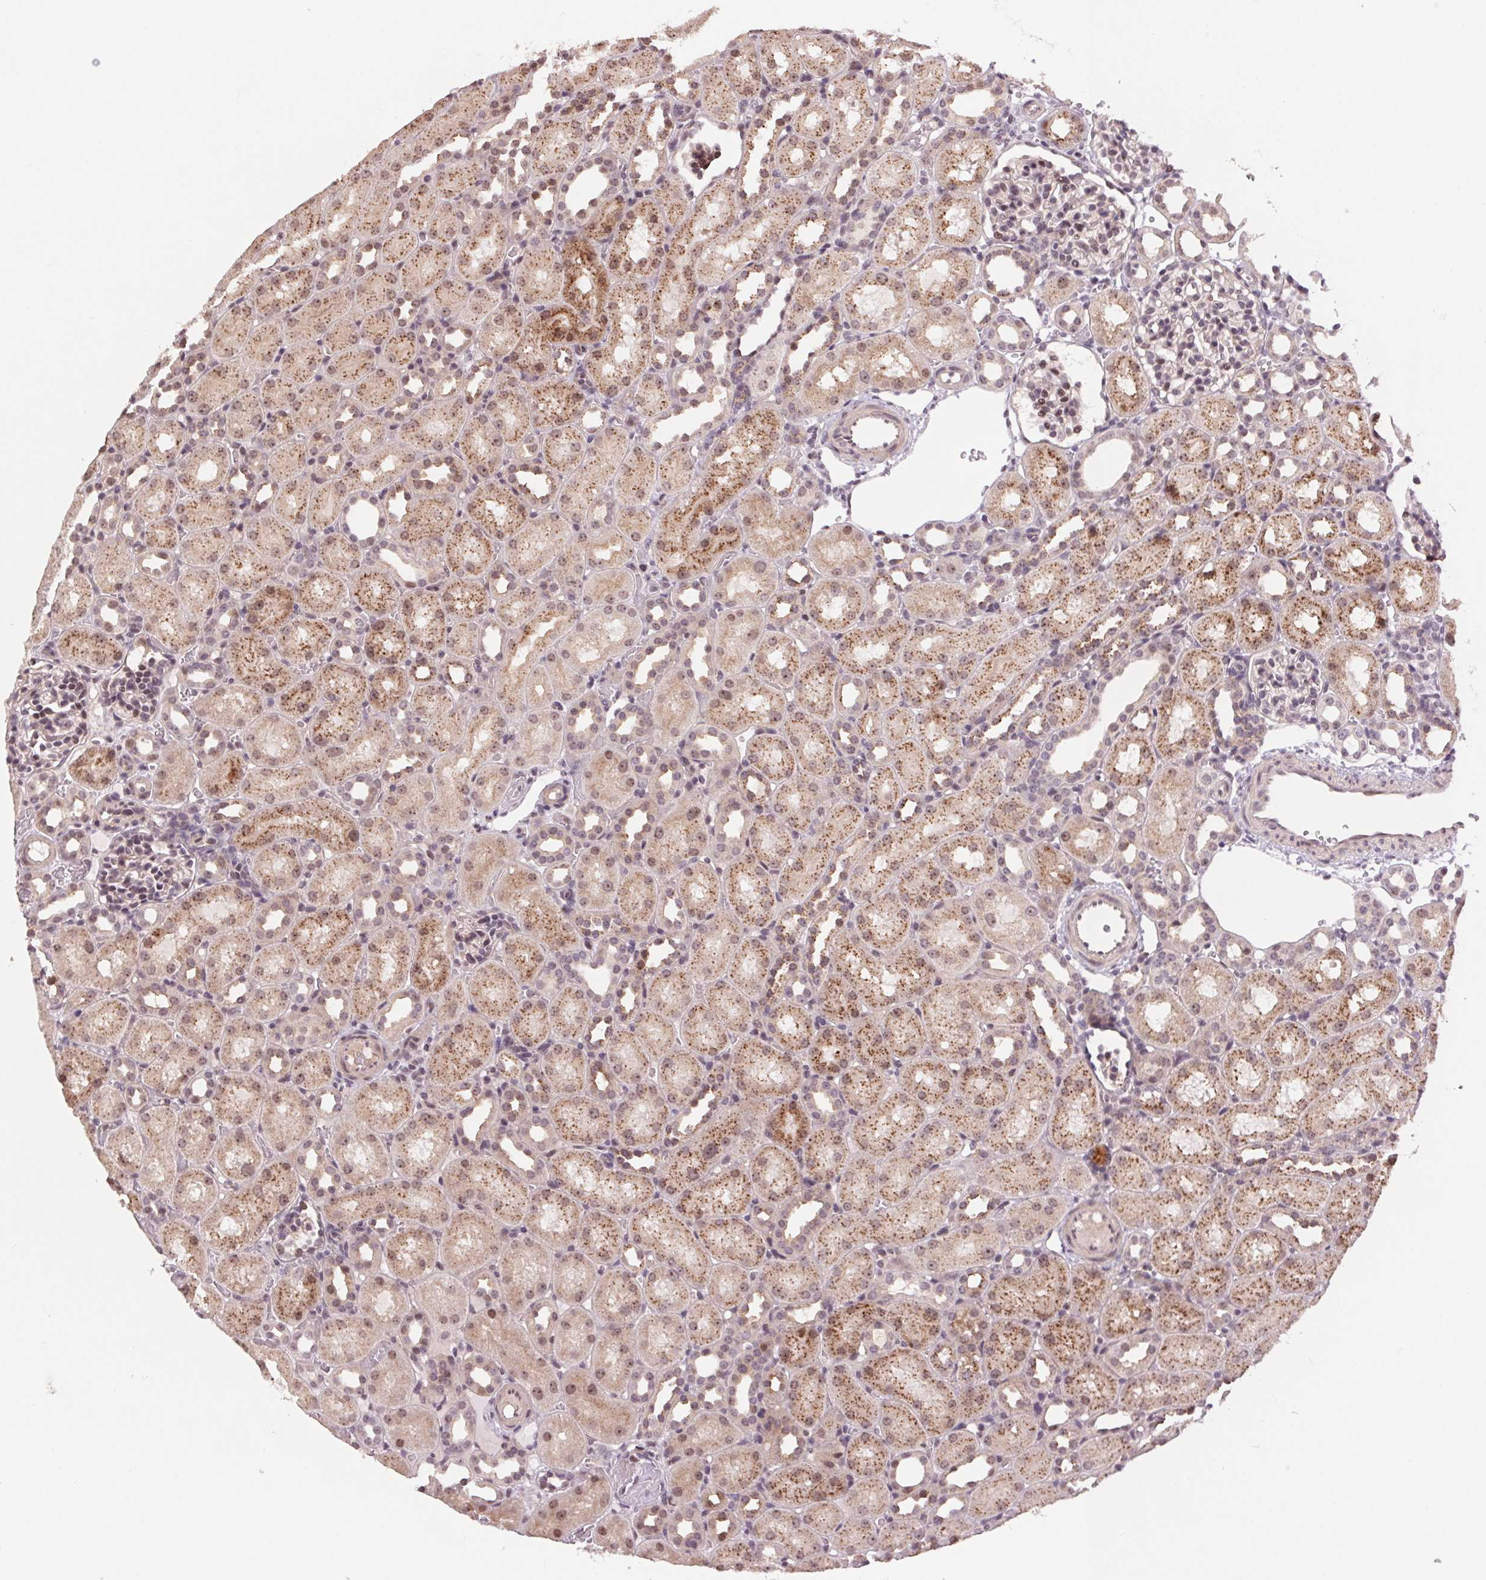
{"staining": {"intensity": "moderate", "quantity": "25%-75%", "location": "cytoplasmic/membranous"}, "tissue": "kidney", "cell_type": "Cells in glomeruli", "image_type": "normal", "snomed": [{"axis": "morphology", "description": "Normal tissue, NOS"}, {"axis": "topography", "description": "Kidney"}], "caption": "Immunohistochemistry (IHC) image of benign kidney: human kidney stained using immunohistochemistry (IHC) shows medium levels of moderate protein expression localized specifically in the cytoplasmic/membranous of cells in glomeruli, appearing as a cytoplasmic/membranous brown color.", "gene": "CHMP4B", "patient": {"sex": "male", "age": 1}}